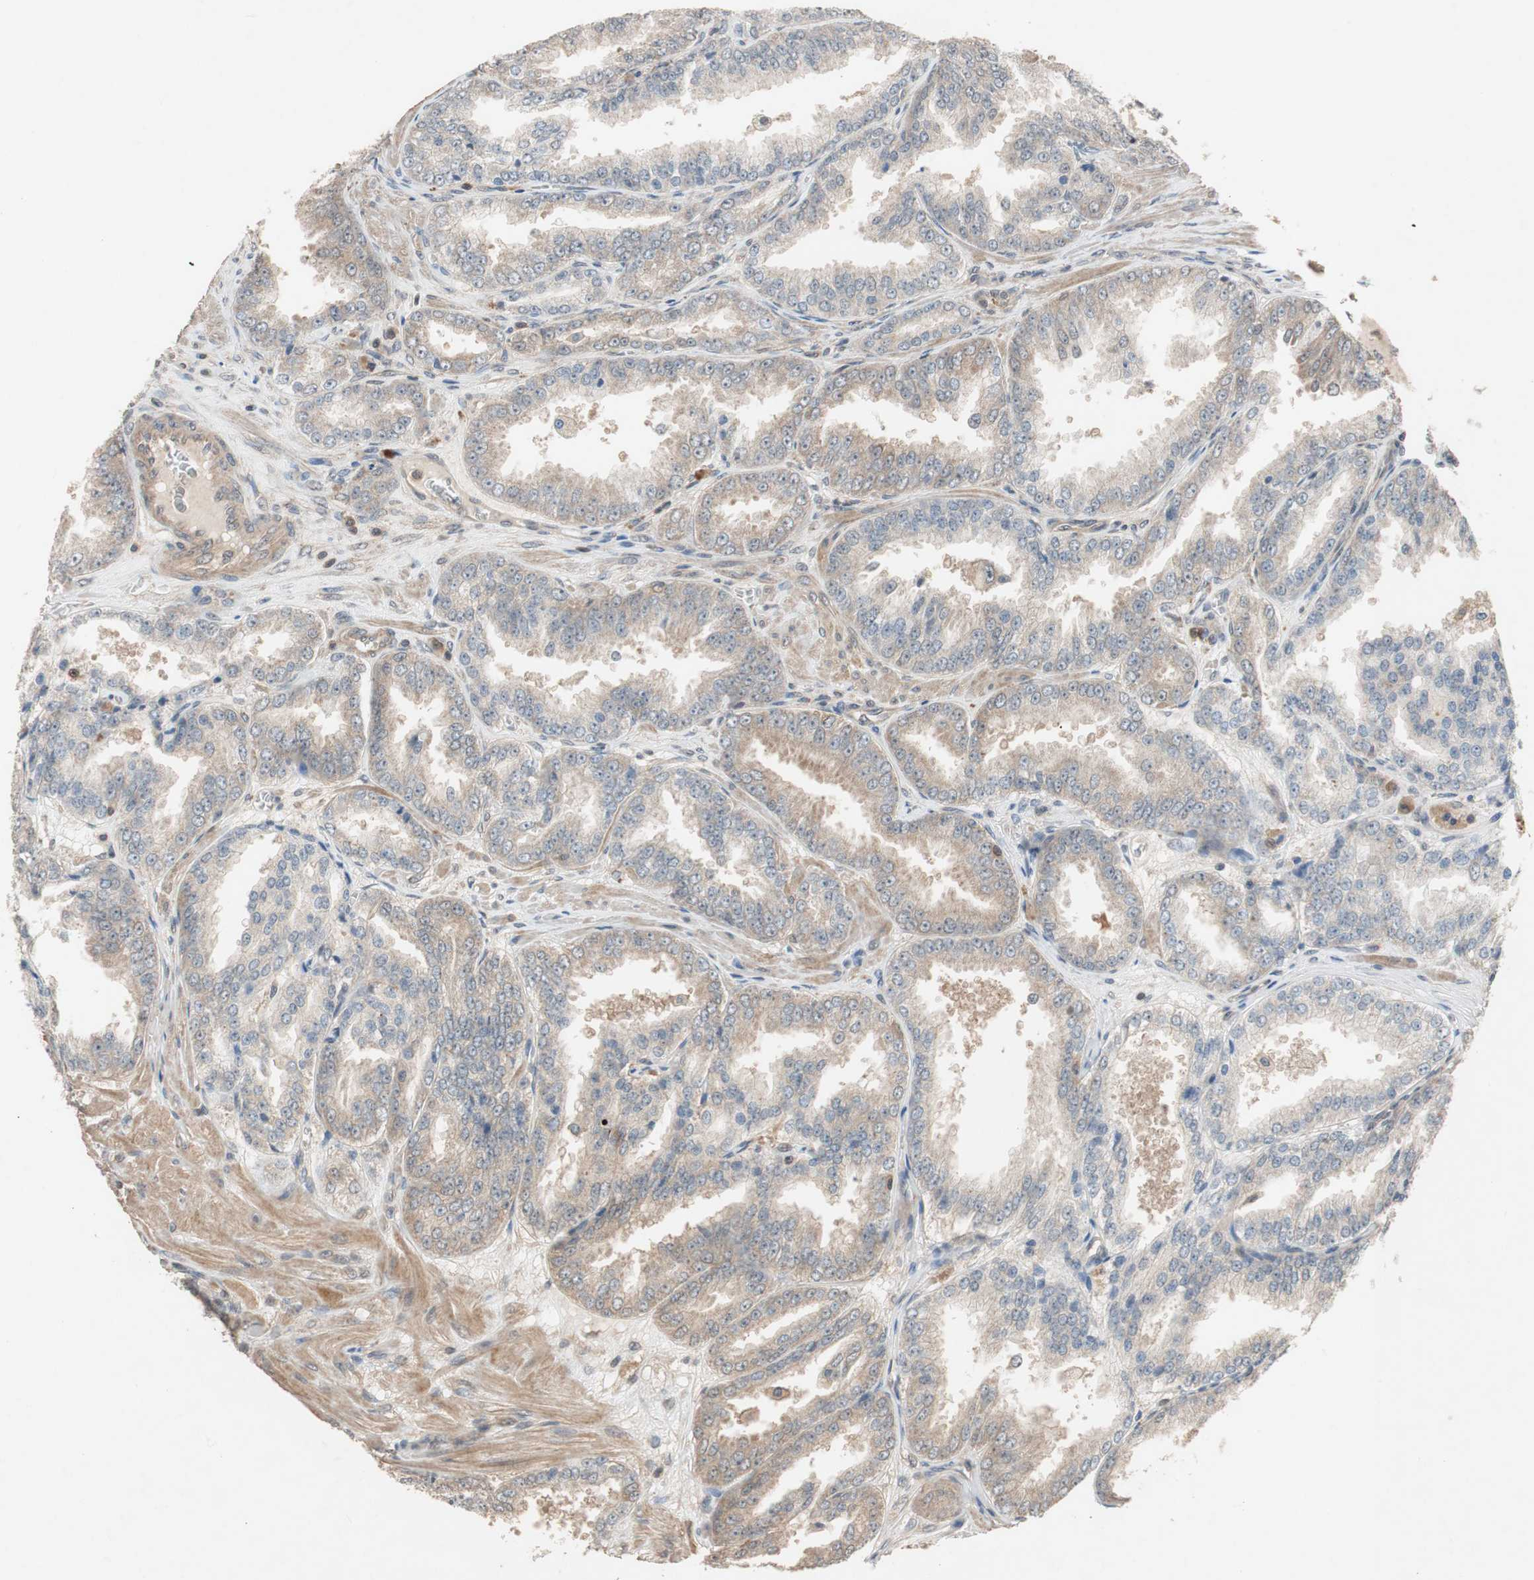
{"staining": {"intensity": "moderate", "quantity": ">75%", "location": "cytoplasmic/membranous"}, "tissue": "prostate cancer", "cell_type": "Tumor cells", "image_type": "cancer", "snomed": [{"axis": "morphology", "description": "Adenocarcinoma, High grade"}, {"axis": "topography", "description": "Prostate"}], "caption": "Protein staining by IHC displays moderate cytoplasmic/membranous expression in about >75% of tumor cells in prostate cancer (adenocarcinoma (high-grade)).", "gene": "GART", "patient": {"sex": "male", "age": 61}}